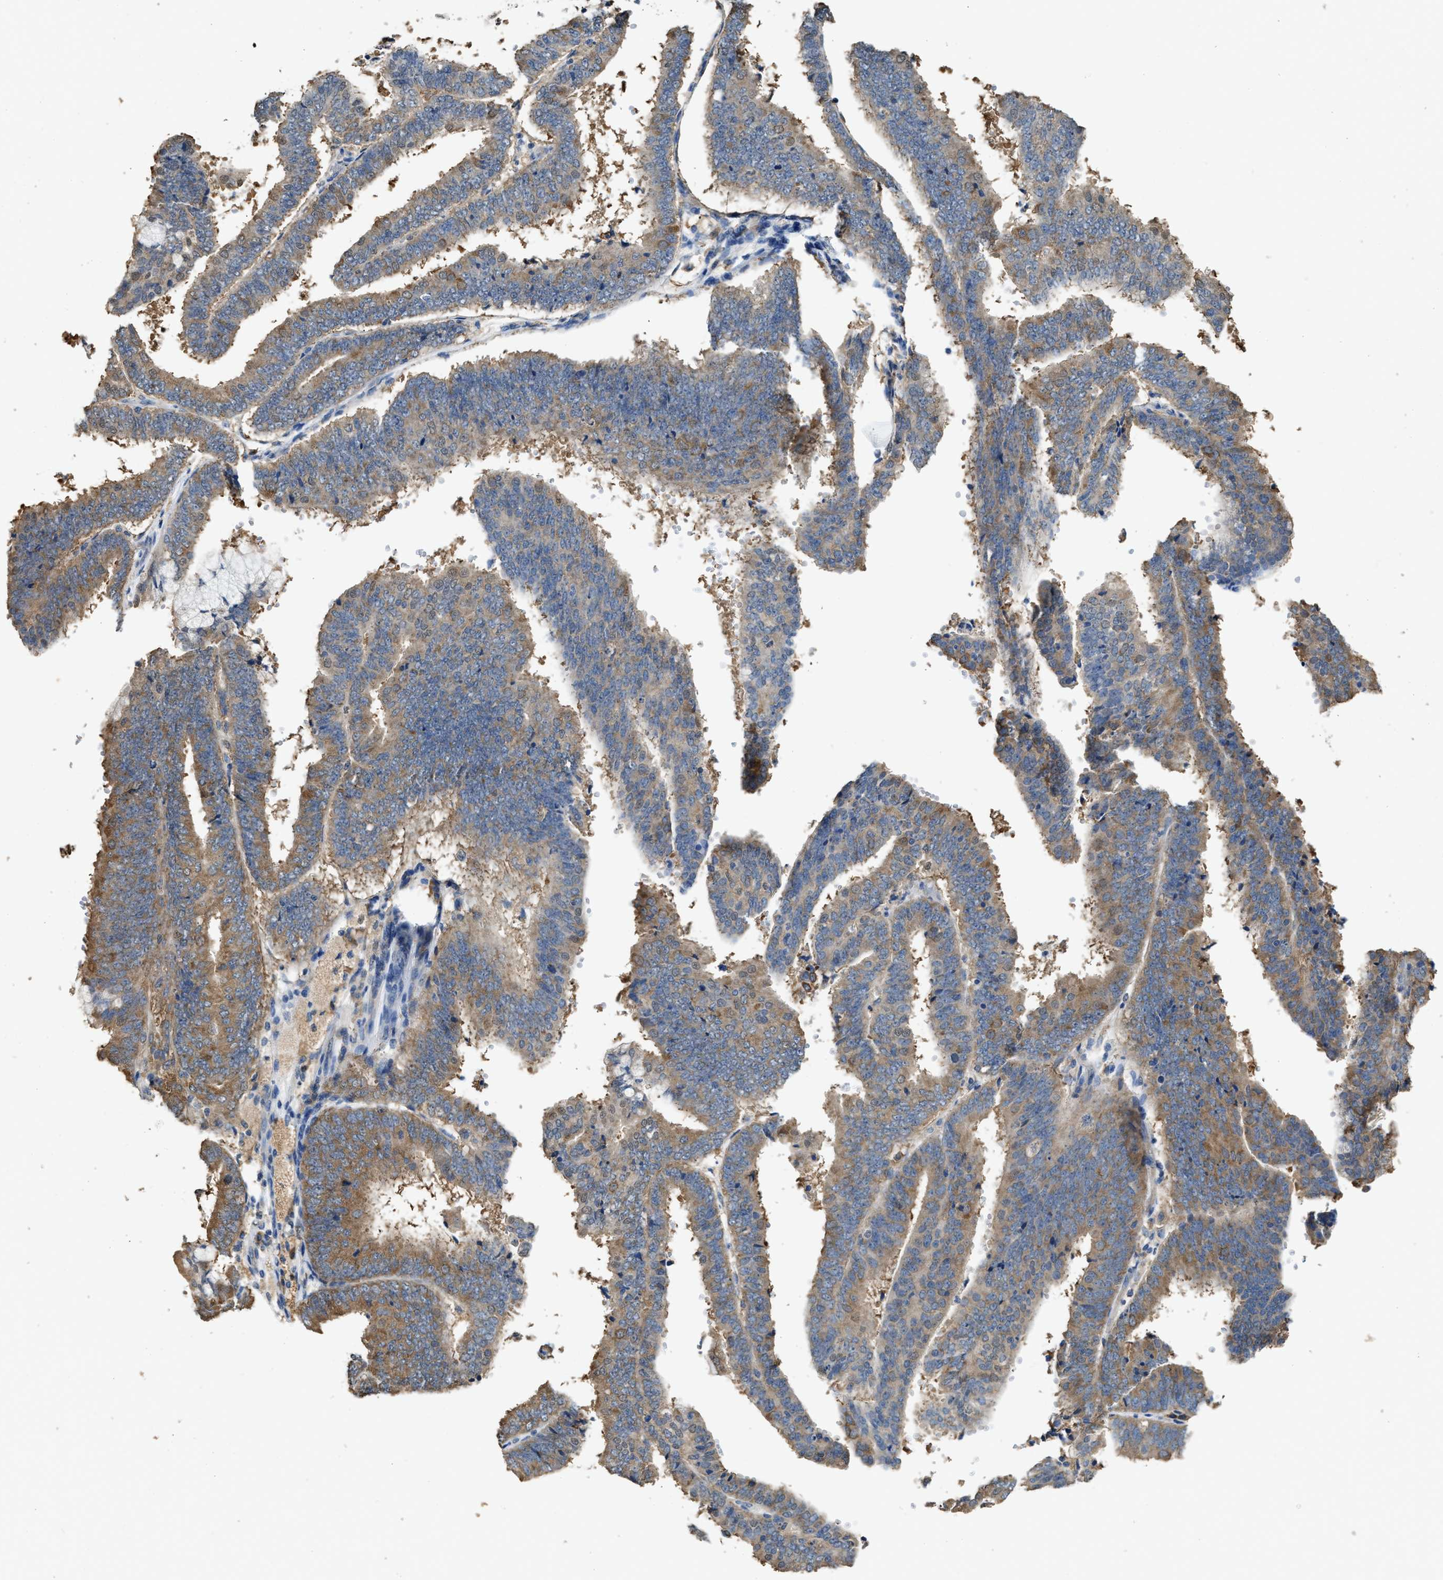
{"staining": {"intensity": "moderate", "quantity": ">75%", "location": "cytoplasmic/membranous"}, "tissue": "endometrial cancer", "cell_type": "Tumor cells", "image_type": "cancer", "snomed": [{"axis": "morphology", "description": "Adenocarcinoma, NOS"}, {"axis": "topography", "description": "Endometrium"}], "caption": "A brown stain labels moderate cytoplasmic/membranous expression of a protein in human endometrial cancer tumor cells.", "gene": "GCN1", "patient": {"sex": "female", "age": 63}}